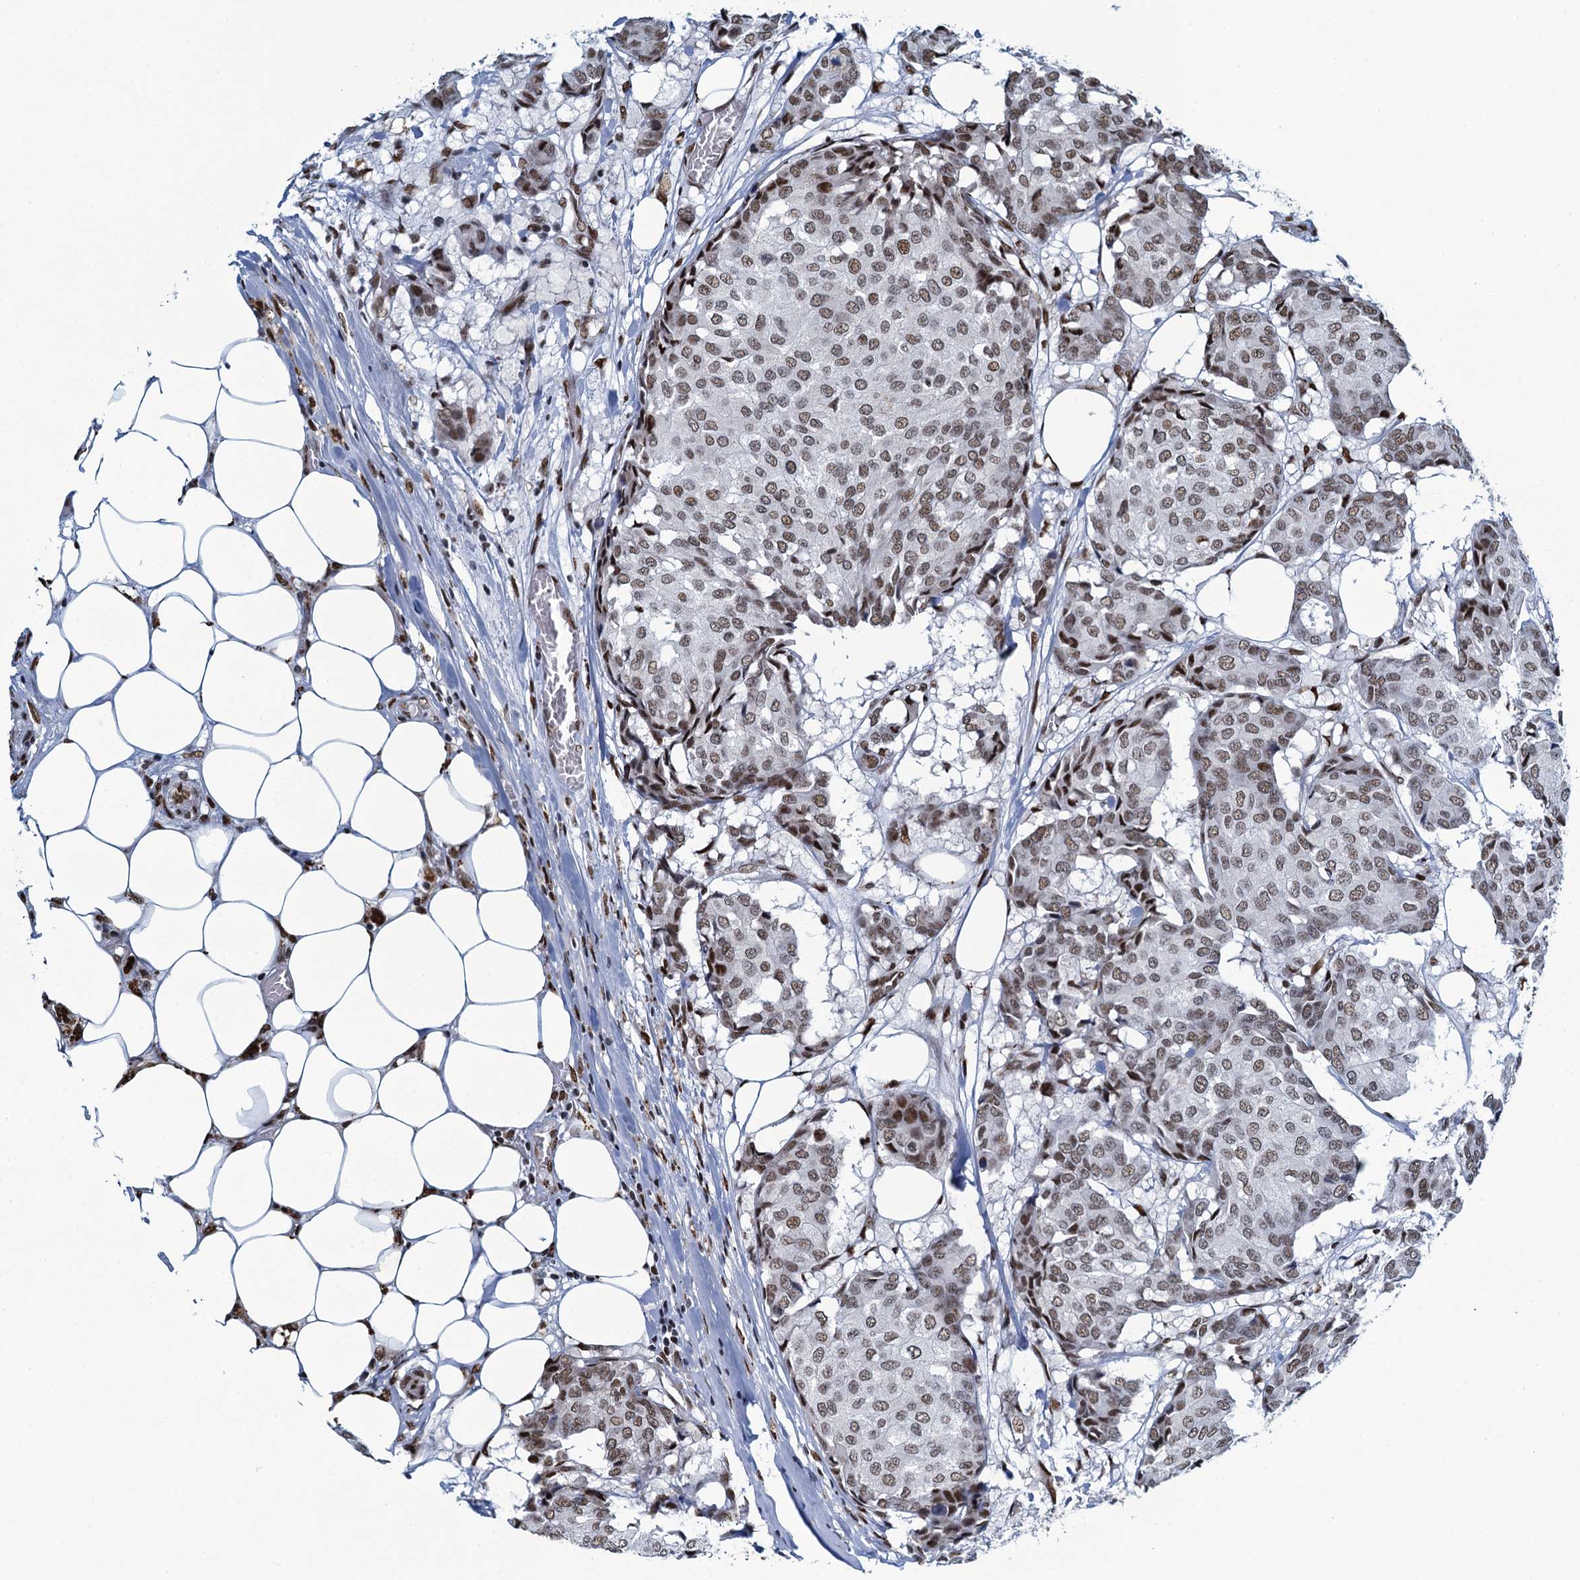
{"staining": {"intensity": "moderate", "quantity": ">75%", "location": "nuclear"}, "tissue": "breast cancer", "cell_type": "Tumor cells", "image_type": "cancer", "snomed": [{"axis": "morphology", "description": "Duct carcinoma"}, {"axis": "topography", "description": "Breast"}], "caption": "Immunohistochemical staining of breast cancer demonstrates moderate nuclear protein expression in approximately >75% of tumor cells. Nuclei are stained in blue.", "gene": "HNRNPUL2", "patient": {"sex": "female", "age": 75}}